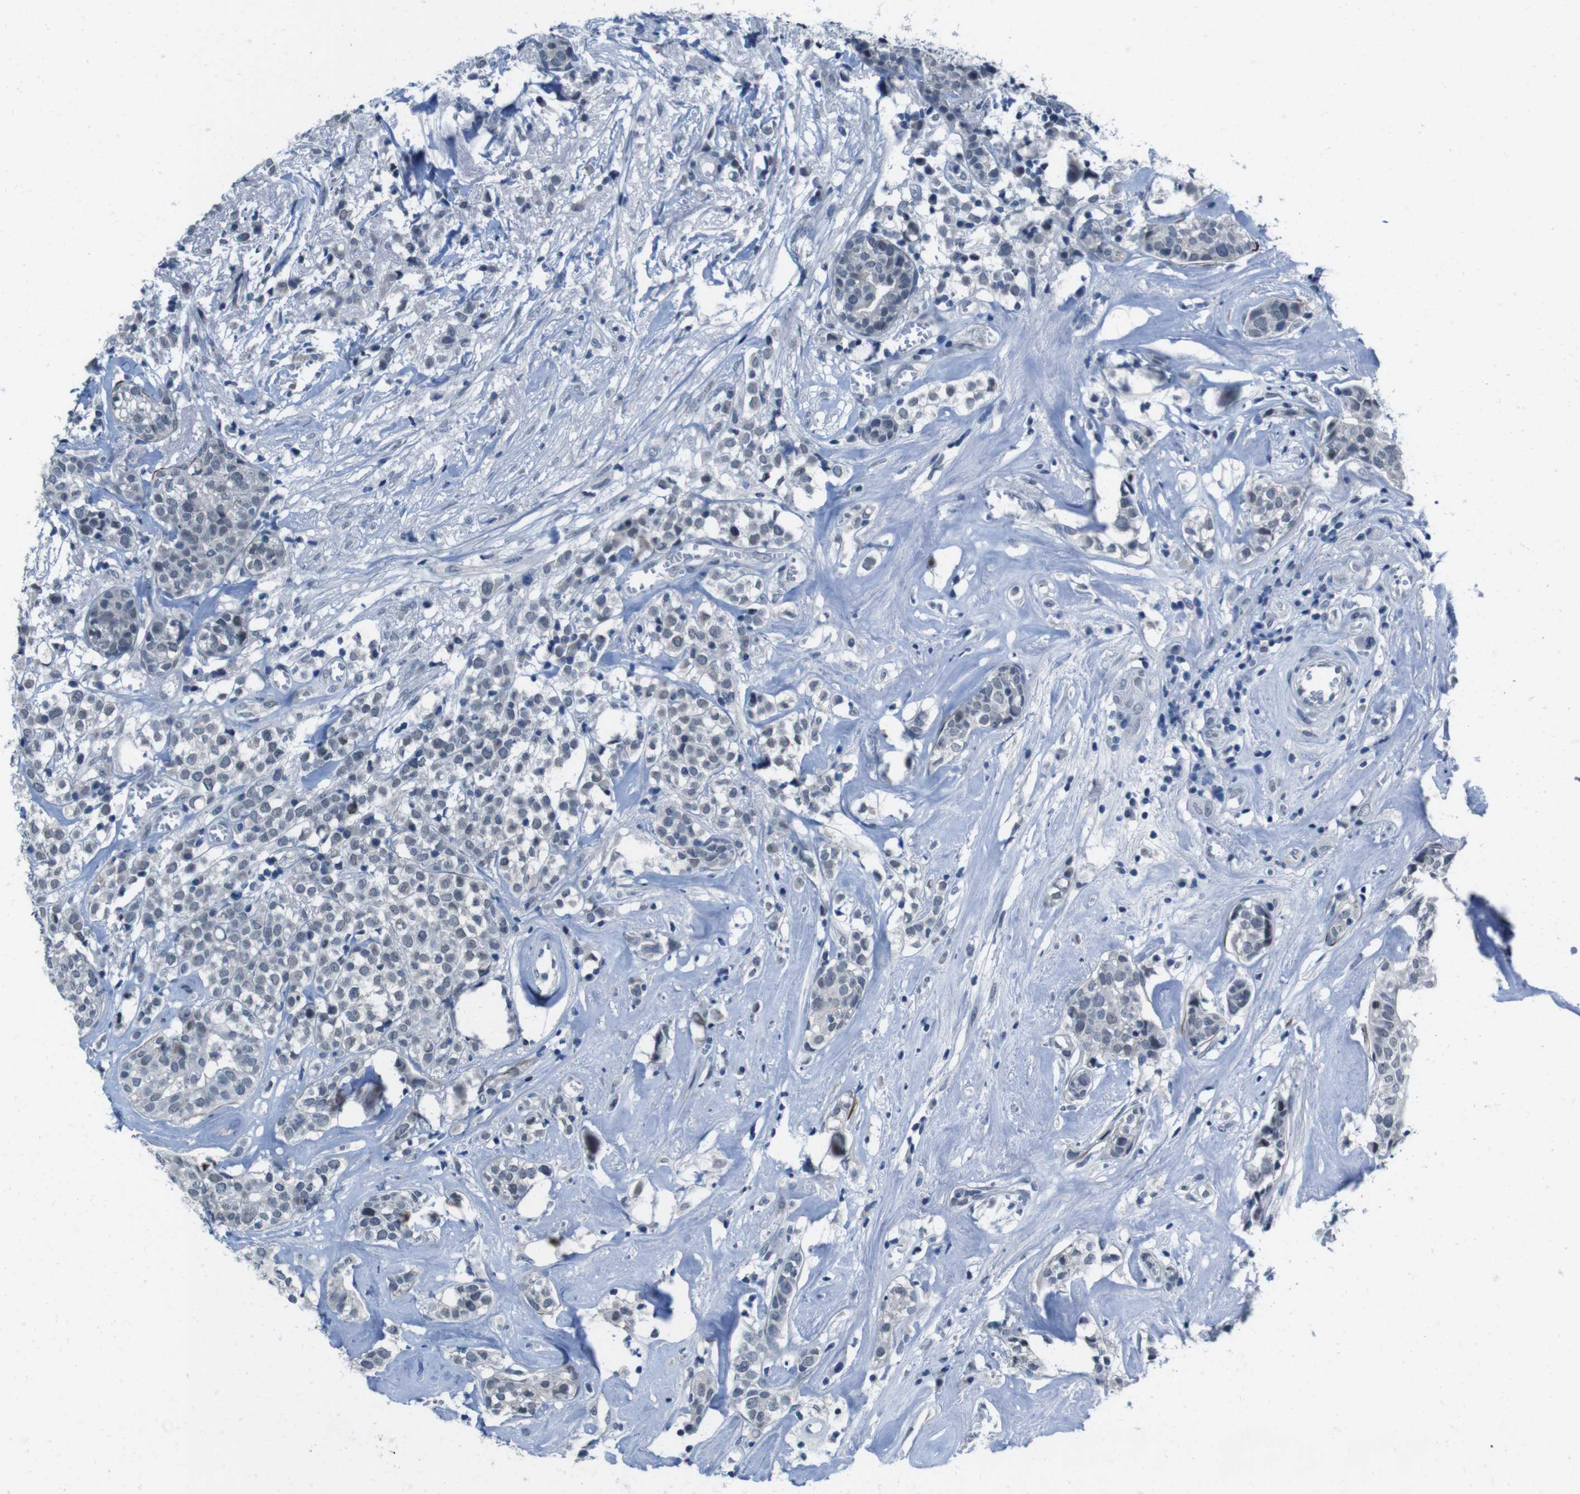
{"staining": {"intensity": "negative", "quantity": "none", "location": "none"}, "tissue": "head and neck cancer", "cell_type": "Tumor cells", "image_type": "cancer", "snomed": [{"axis": "morphology", "description": "Adenocarcinoma, NOS"}, {"axis": "topography", "description": "Salivary gland"}, {"axis": "topography", "description": "Head-Neck"}], "caption": "Immunohistochemistry histopathology image of human head and neck adenocarcinoma stained for a protein (brown), which reveals no expression in tumor cells. Brightfield microscopy of immunohistochemistry (IHC) stained with DAB (brown) and hematoxylin (blue), captured at high magnification.", "gene": "CDHR2", "patient": {"sex": "female", "age": 65}}